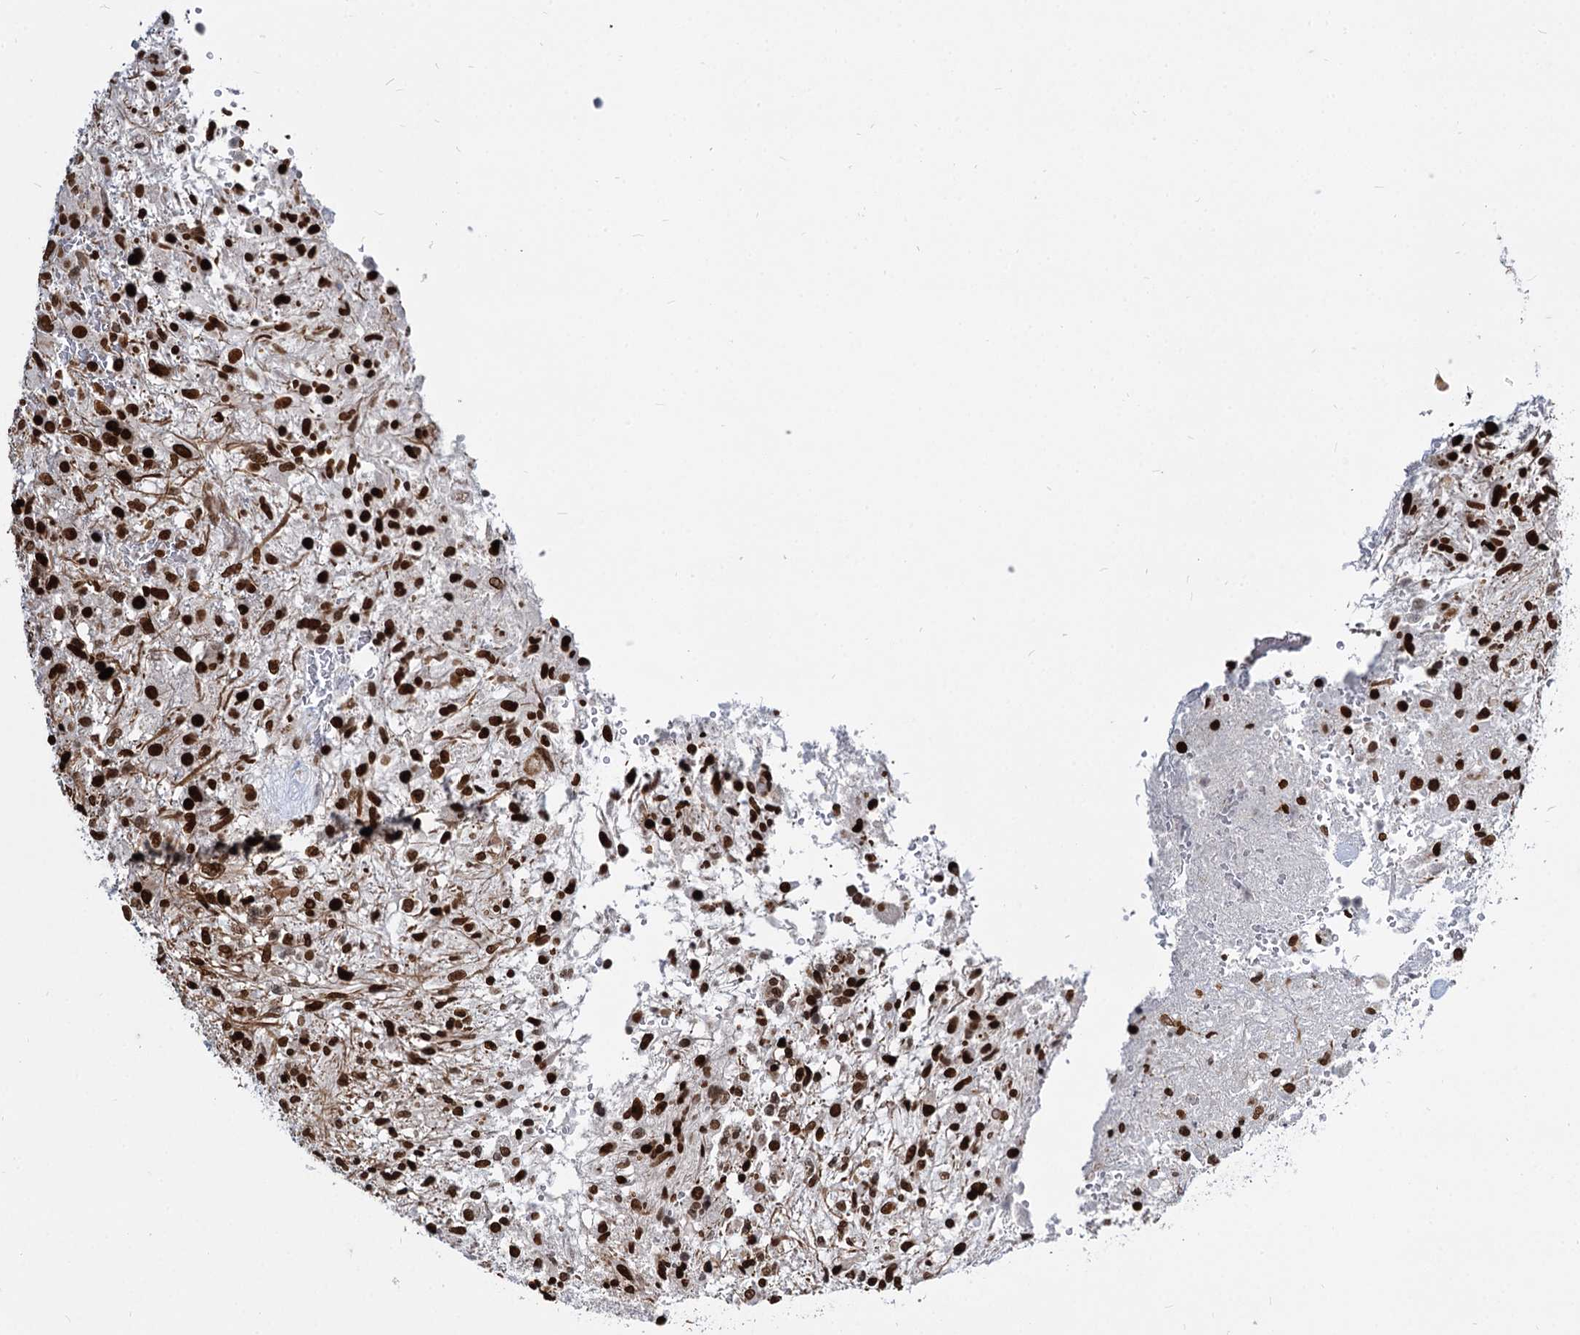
{"staining": {"intensity": "strong", "quantity": ">75%", "location": "nuclear"}, "tissue": "glioma", "cell_type": "Tumor cells", "image_type": "cancer", "snomed": [{"axis": "morphology", "description": "Glioma, malignant, High grade"}, {"axis": "topography", "description": "Brain"}], "caption": "Glioma stained for a protein (brown) exhibits strong nuclear positive expression in approximately >75% of tumor cells.", "gene": "MECP2", "patient": {"sex": "male", "age": 56}}